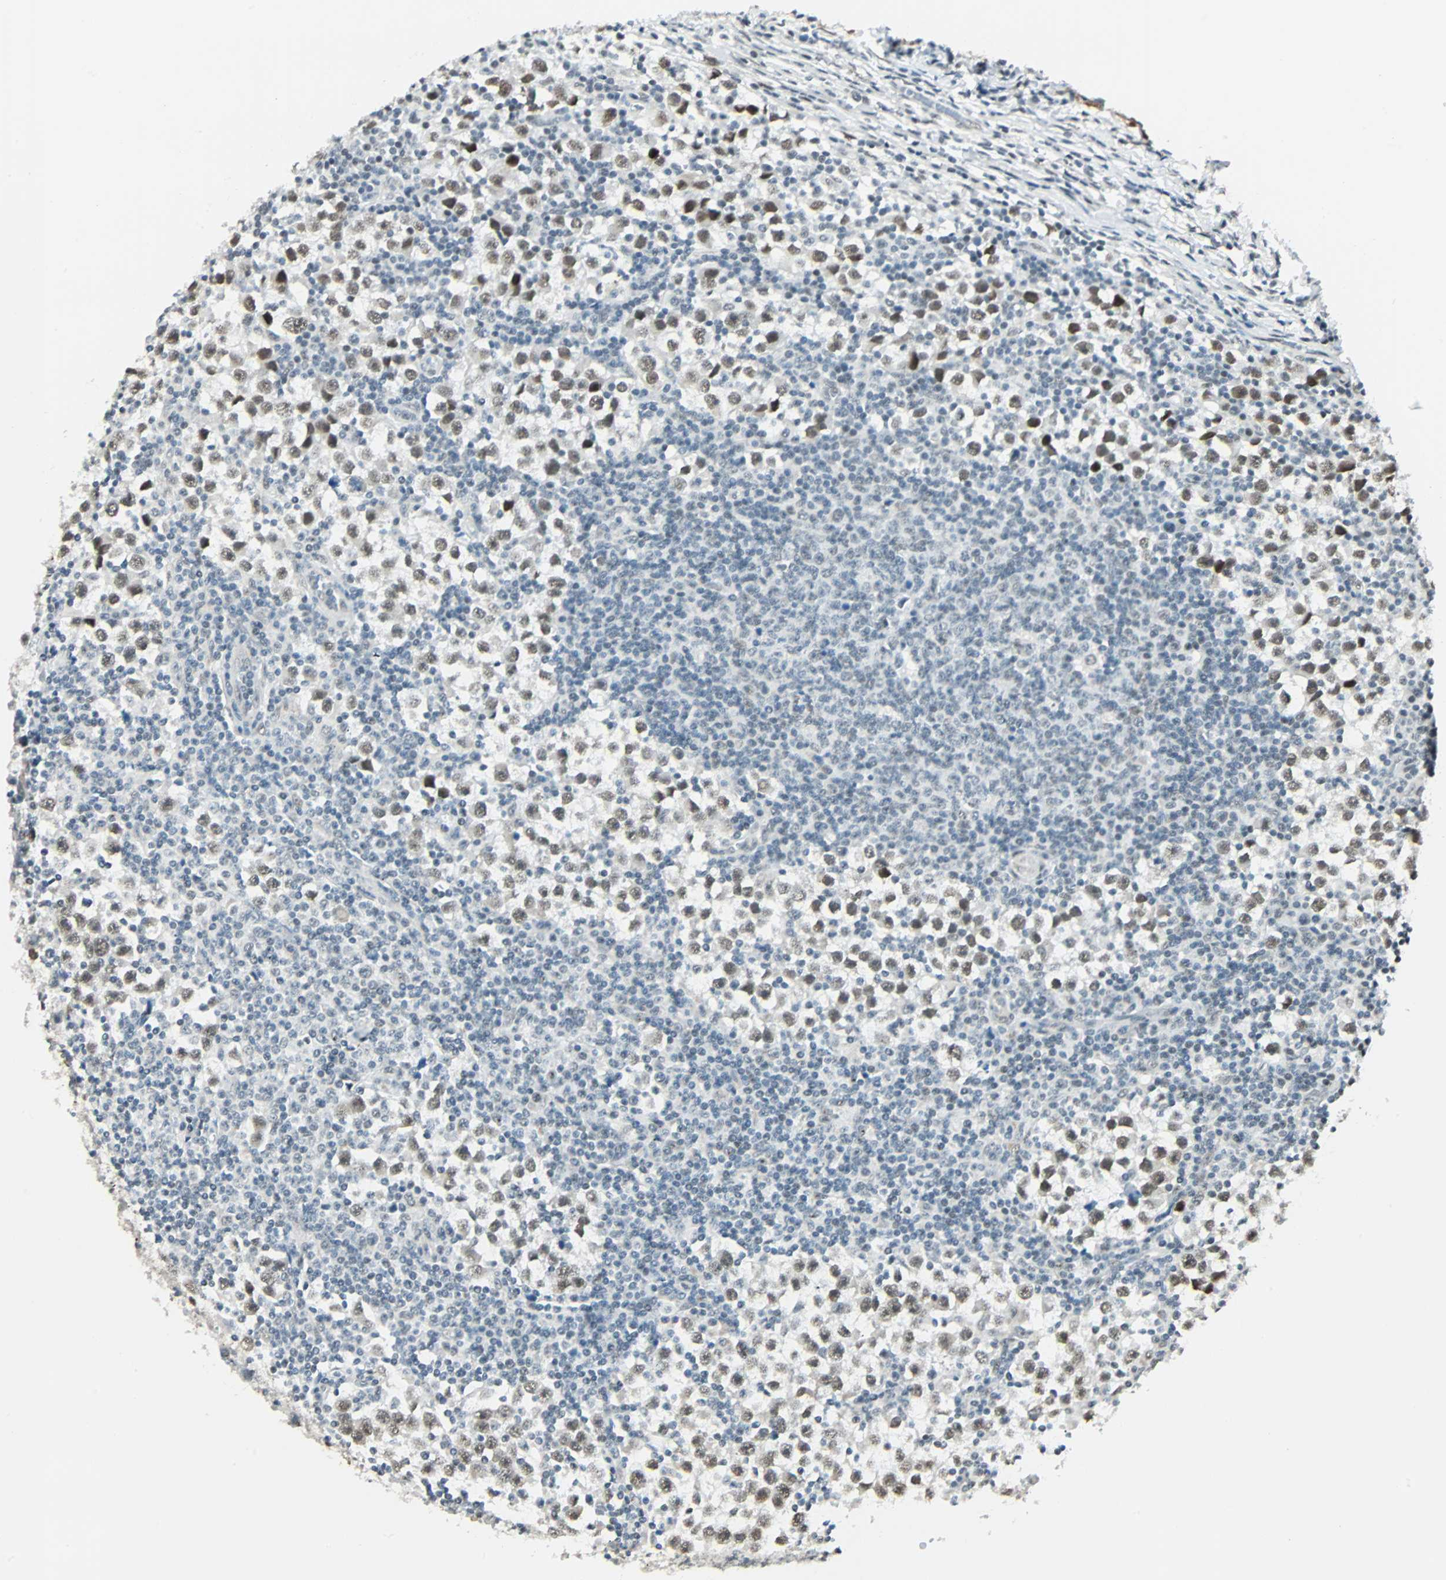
{"staining": {"intensity": "moderate", "quantity": ">75%", "location": "nuclear"}, "tissue": "testis cancer", "cell_type": "Tumor cells", "image_type": "cancer", "snomed": [{"axis": "morphology", "description": "Seminoma, NOS"}, {"axis": "topography", "description": "Testis"}], "caption": "A high-resolution histopathology image shows IHC staining of testis seminoma, which reveals moderate nuclear expression in approximately >75% of tumor cells. Nuclei are stained in blue.", "gene": "NELFE", "patient": {"sex": "male", "age": 65}}